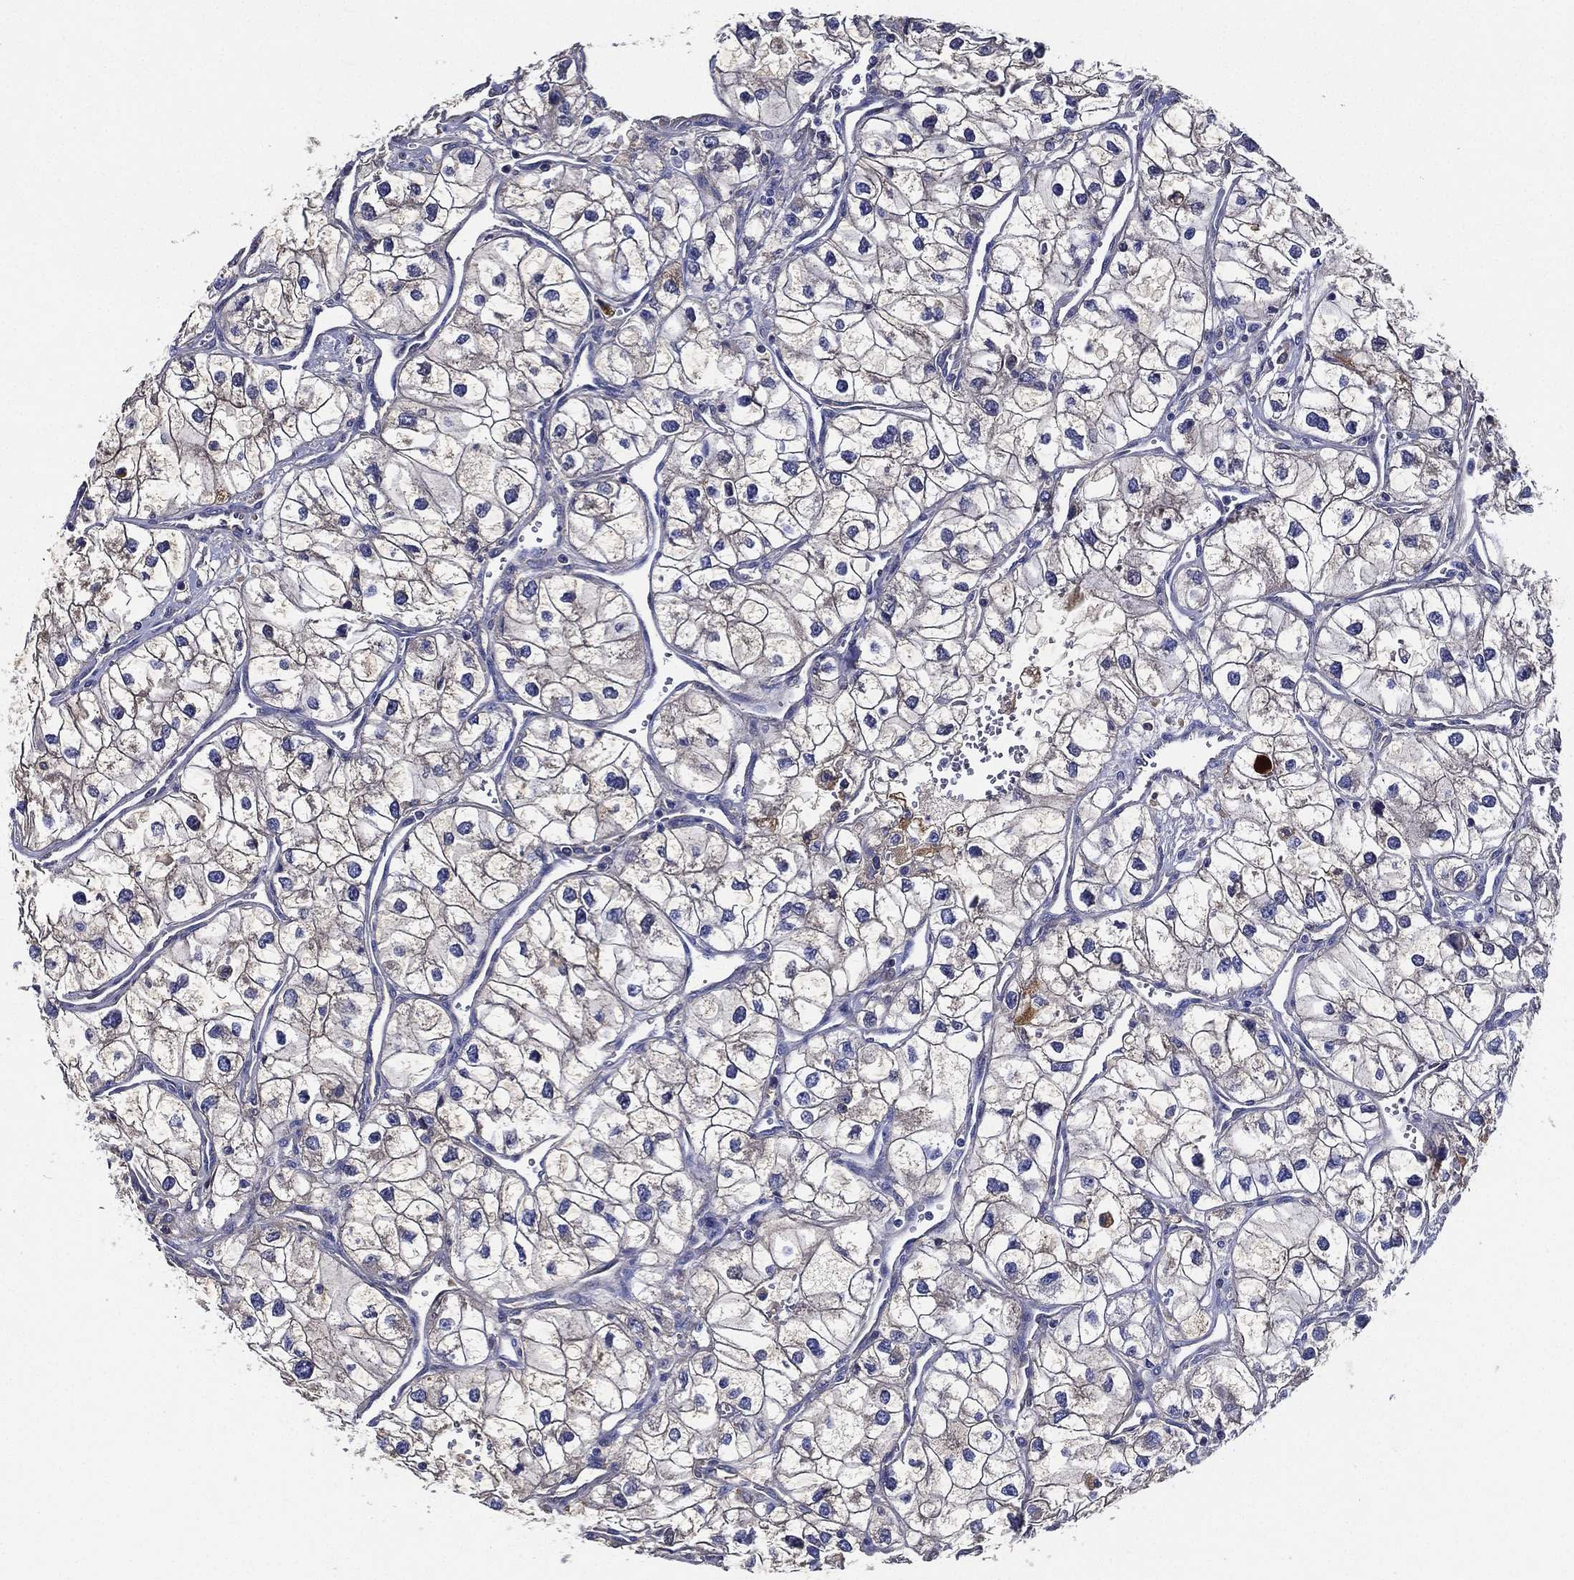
{"staining": {"intensity": "negative", "quantity": "none", "location": "none"}, "tissue": "renal cancer", "cell_type": "Tumor cells", "image_type": "cancer", "snomed": [{"axis": "morphology", "description": "Adenocarcinoma, NOS"}, {"axis": "topography", "description": "Kidney"}], "caption": "IHC of renal cancer (adenocarcinoma) exhibits no expression in tumor cells.", "gene": "TMPRSS11D", "patient": {"sex": "male", "age": 59}}